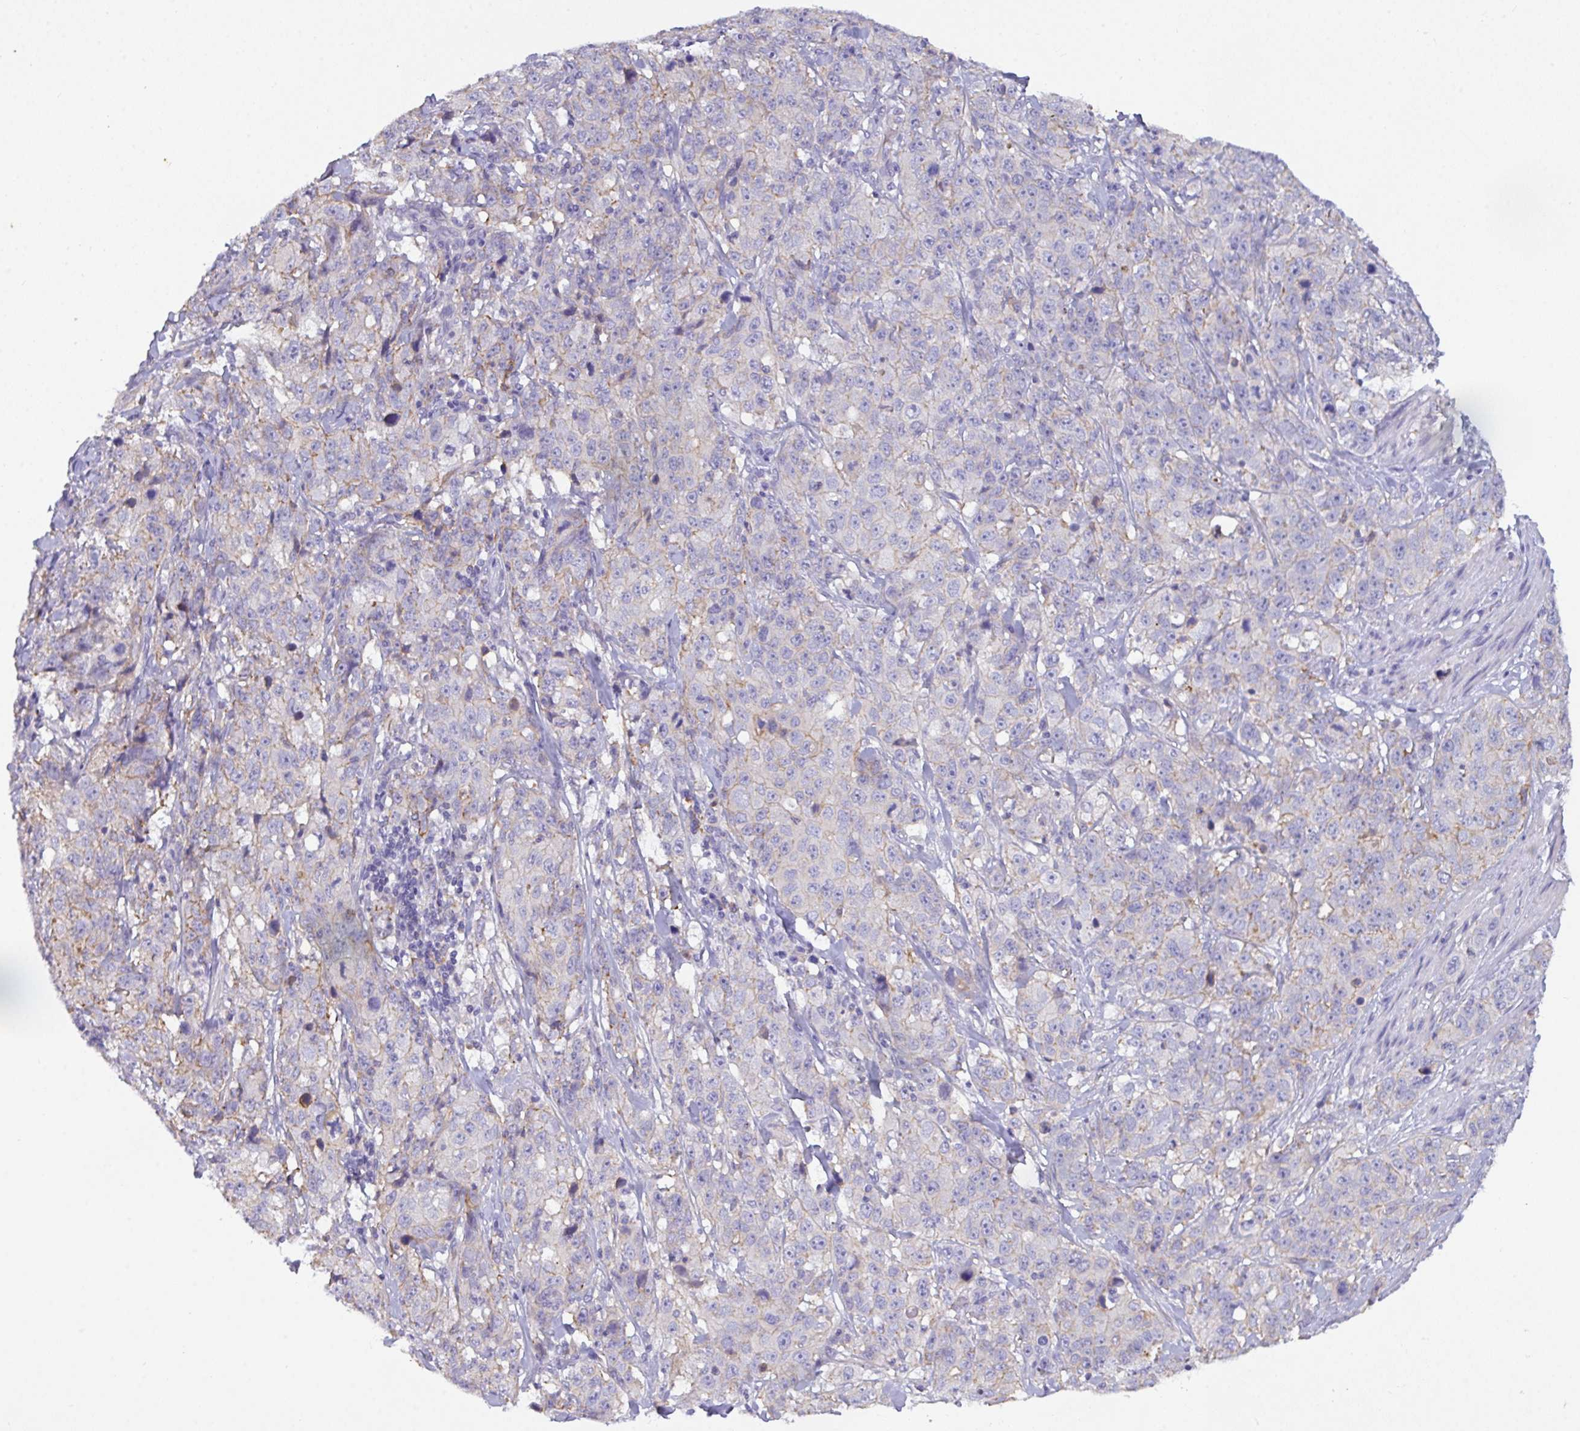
{"staining": {"intensity": "weak", "quantity": "<25%", "location": "cytoplasmic/membranous"}, "tissue": "stomach cancer", "cell_type": "Tumor cells", "image_type": "cancer", "snomed": [{"axis": "morphology", "description": "Adenocarcinoma, NOS"}, {"axis": "topography", "description": "Stomach"}], "caption": "Histopathology image shows no significant protein positivity in tumor cells of stomach cancer (adenocarcinoma).", "gene": "SLC66A1", "patient": {"sex": "male", "age": 48}}